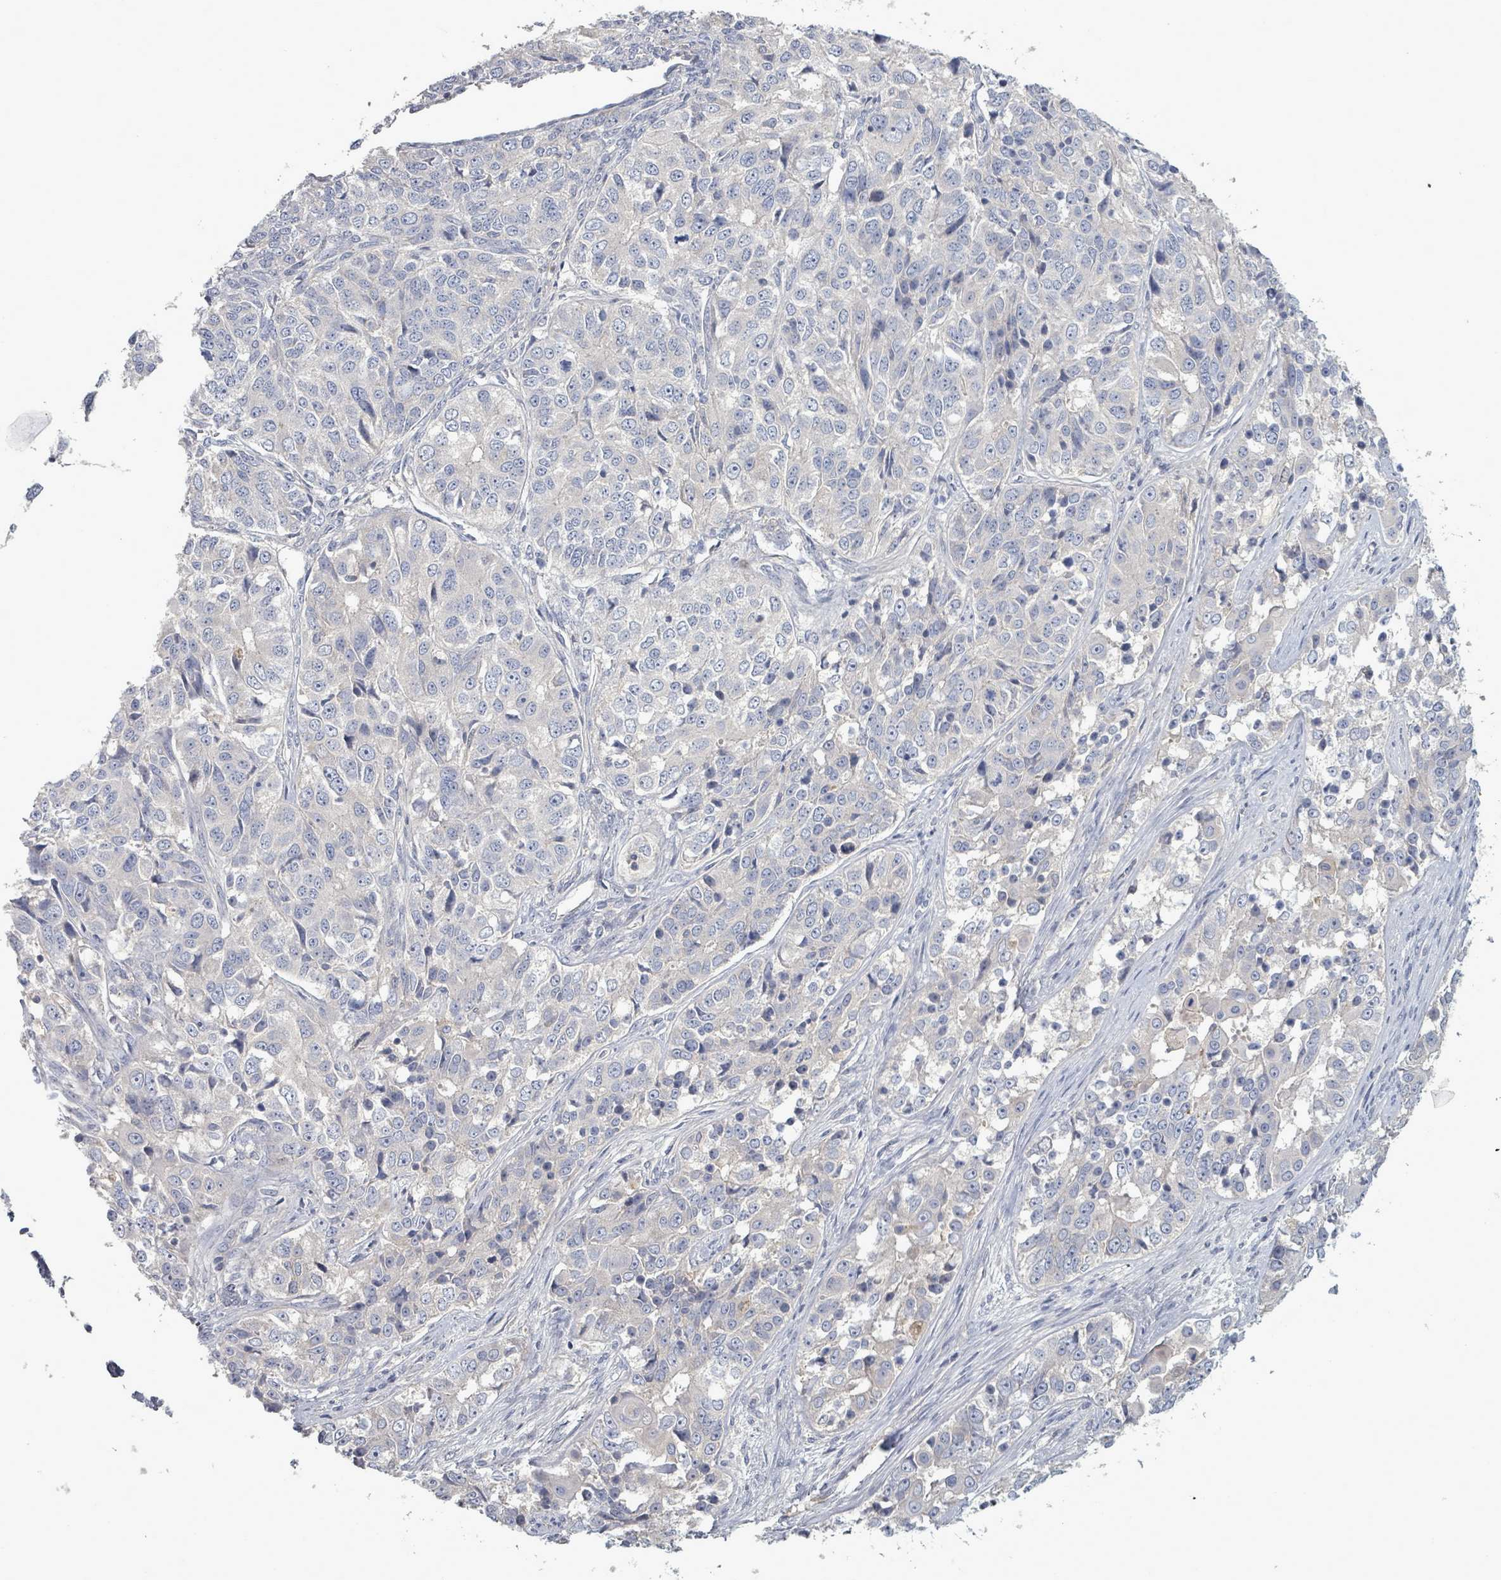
{"staining": {"intensity": "negative", "quantity": "none", "location": "none"}, "tissue": "ovarian cancer", "cell_type": "Tumor cells", "image_type": "cancer", "snomed": [{"axis": "morphology", "description": "Carcinoma, endometroid"}, {"axis": "topography", "description": "Ovary"}], "caption": "IHC of endometroid carcinoma (ovarian) demonstrates no positivity in tumor cells.", "gene": "ARGFX", "patient": {"sex": "female", "age": 51}}